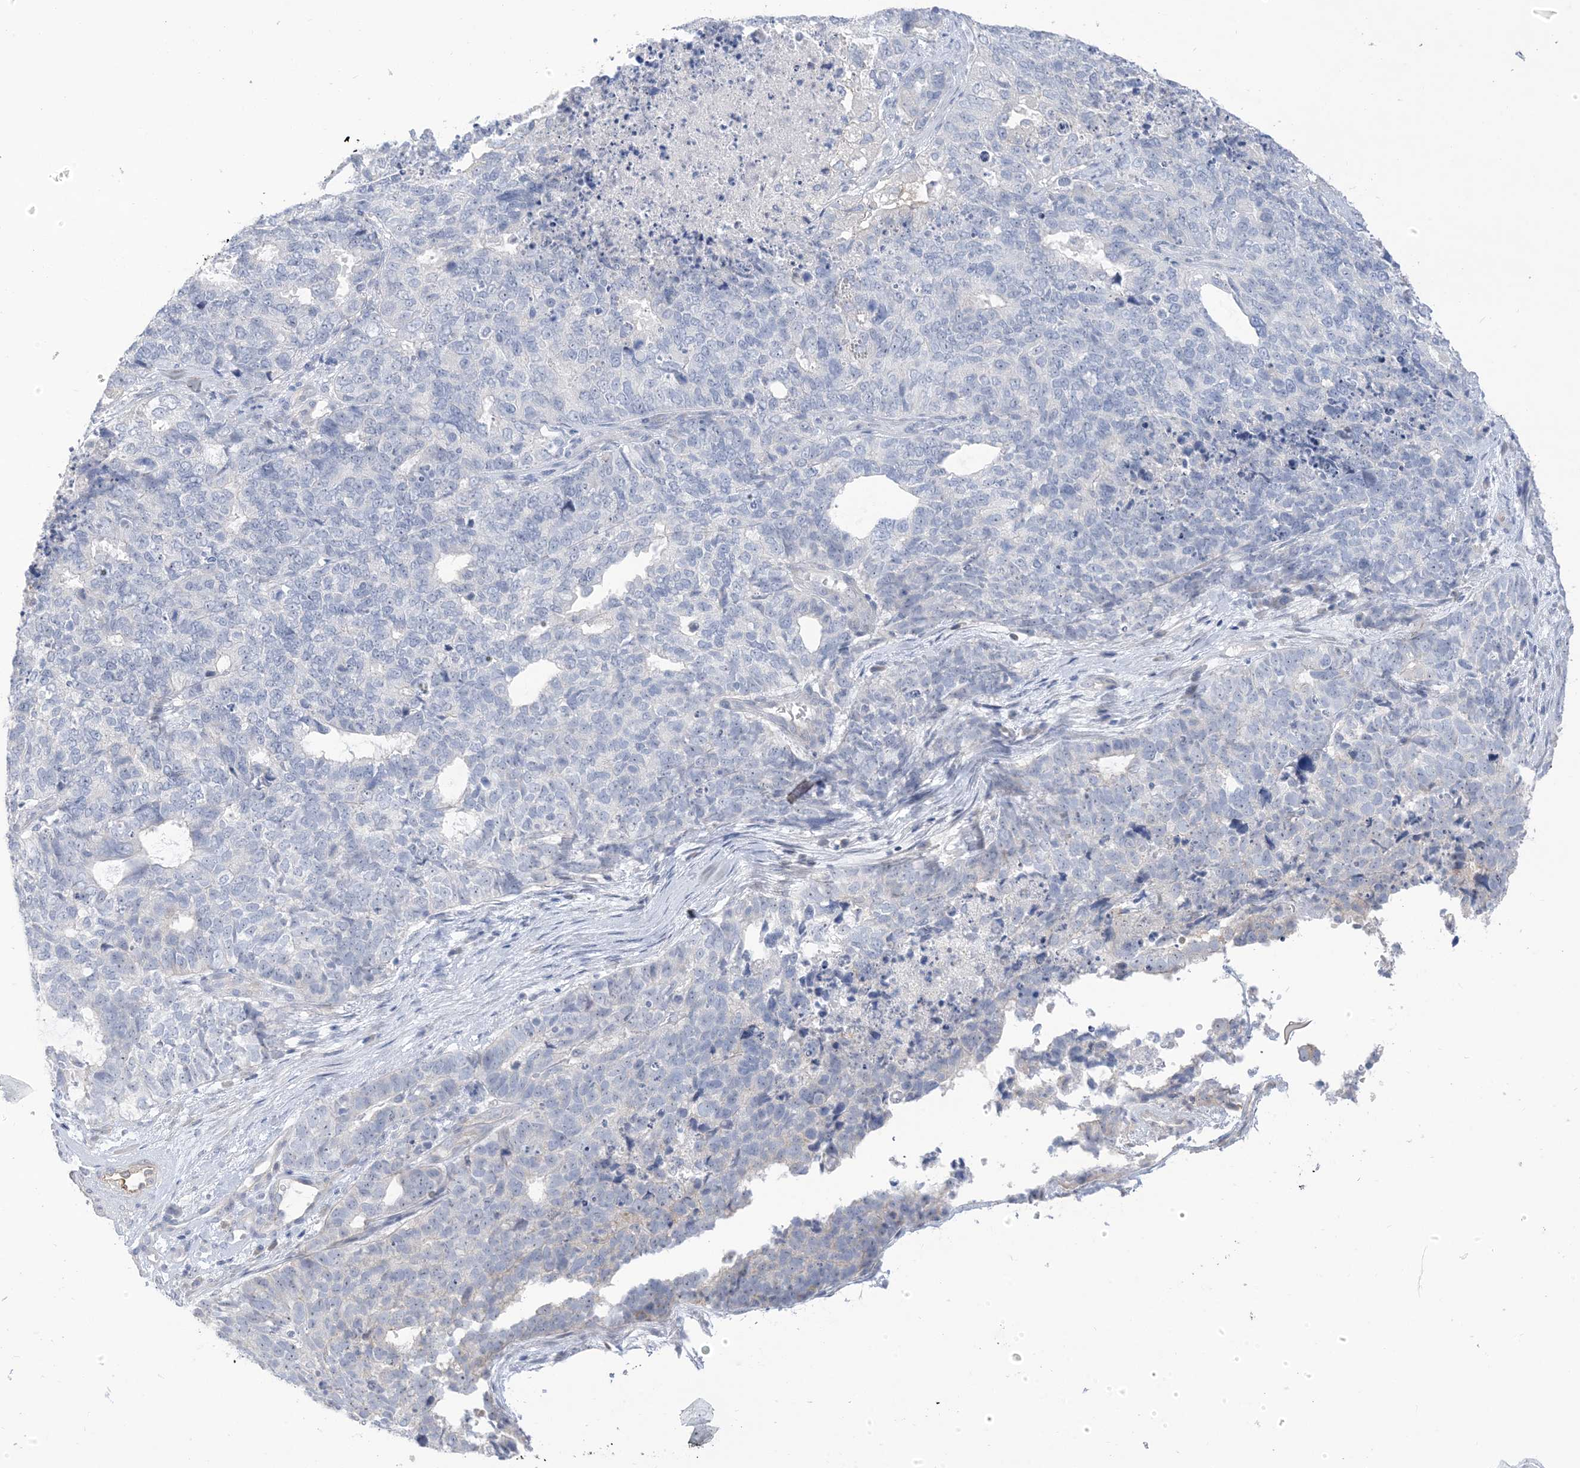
{"staining": {"intensity": "negative", "quantity": "none", "location": "none"}, "tissue": "cervical cancer", "cell_type": "Tumor cells", "image_type": "cancer", "snomed": [{"axis": "morphology", "description": "Squamous cell carcinoma, NOS"}, {"axis": "topography", "description": "Cervix"}], "caption": "This image is of cervical squamous cell carcinoma stained with IHC to label a protein in brown with the nuclei are counter-stained blue. There is no positivity in tumor cells.", "gene": "IL36B", "patient": {"sex": "female", "age": 63}}